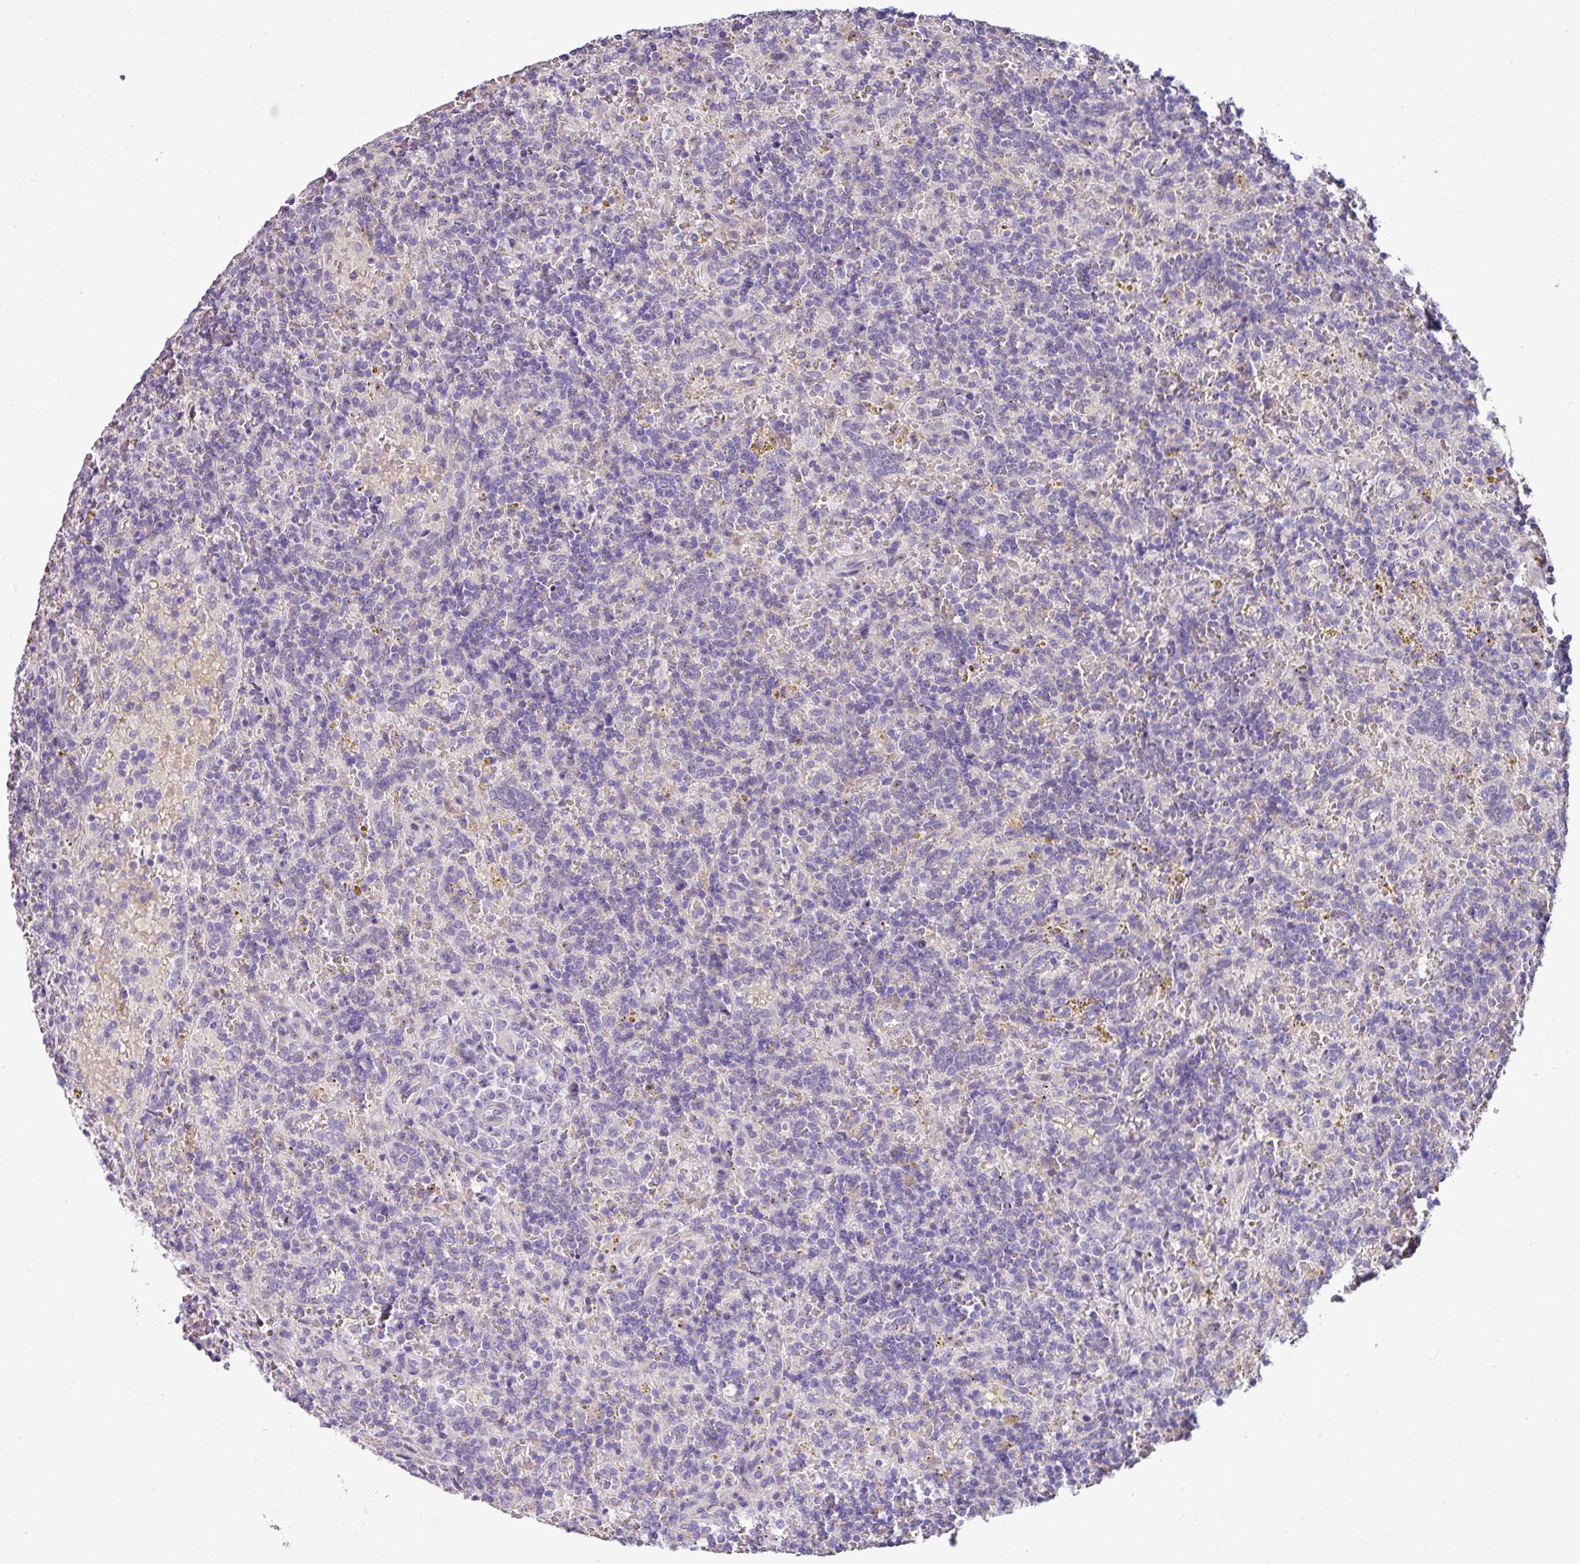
{"staining": {"intensity": "negative", "quantity": "none", "location": "none"}, "tissue": "lymphoma", "cell_type": "Tumor cells", "image_type": "cancer", "snomed": [{"axis": "morphology", "description": "Malignant lymphoma, non-Hodgkin's type, Low grade"}, {"axis": "topography", "description": "Spleen"}], "caption": "The immunohistochemistry image has no significant expression in tumor cells of lymphoma tissue.", "gene": "LRRC9", "patient": {"sex": "male", "age": 67}}